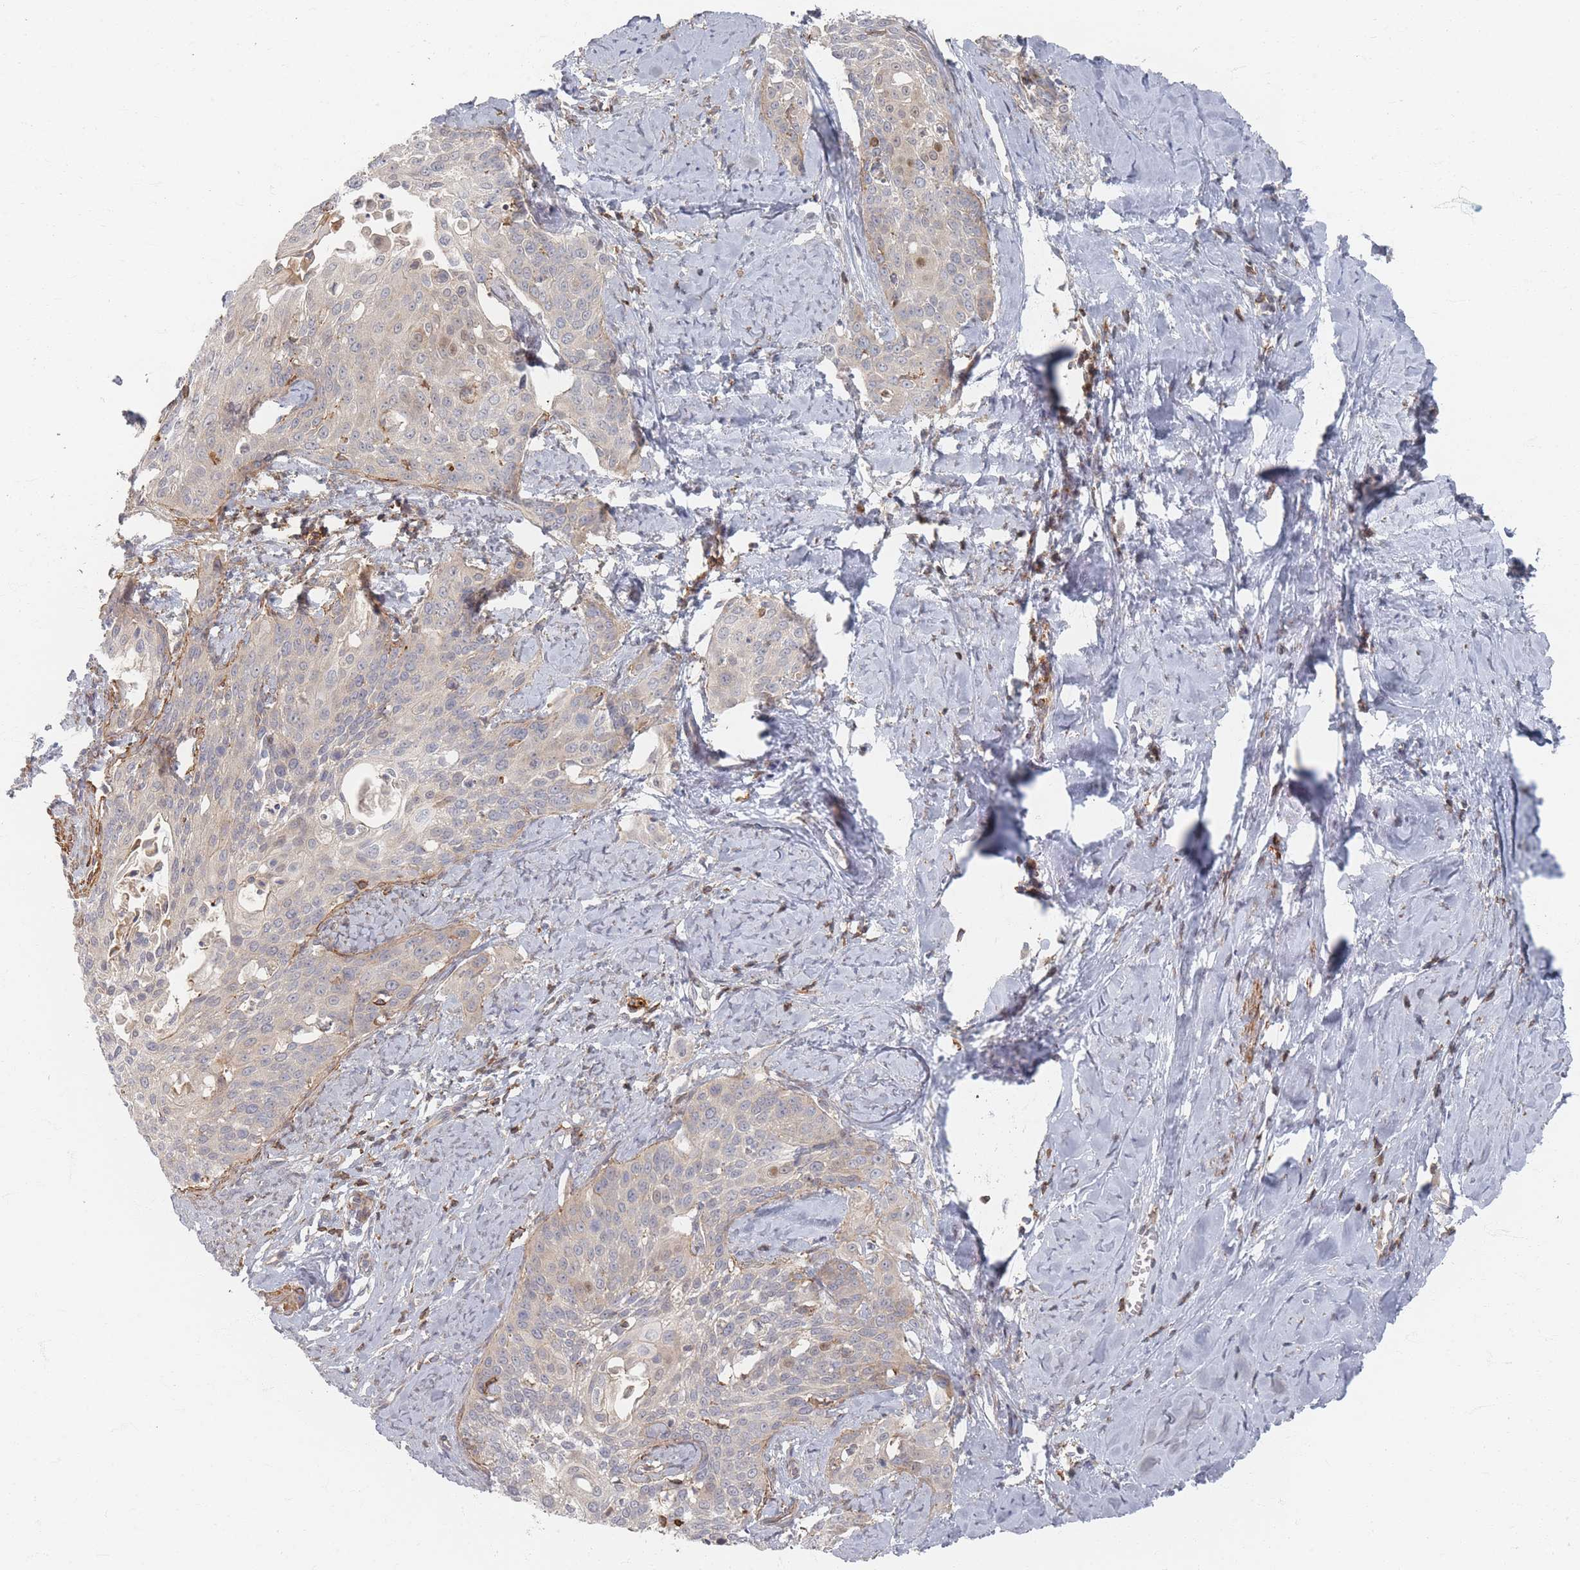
{"staining": {"intensity": "negative", "quantity": "none", "location": "none"}, "tissue": "cervical cancer", "cell_type": "Tumor cells", "image_type": "cancer", "snomed": [{"axis": "morphology", "description": "Squamous cell carcinoma, NOS"}, {"axis": "topography", "description": "Cervix"}], "caption": "A micrograph of cervical cancer (squamous cell carcinoma) stained for a protein demonstrates no brown staining in tumor cells.", "gene": "ZNF852", "patient": {"sex": "female", "age": 44}}